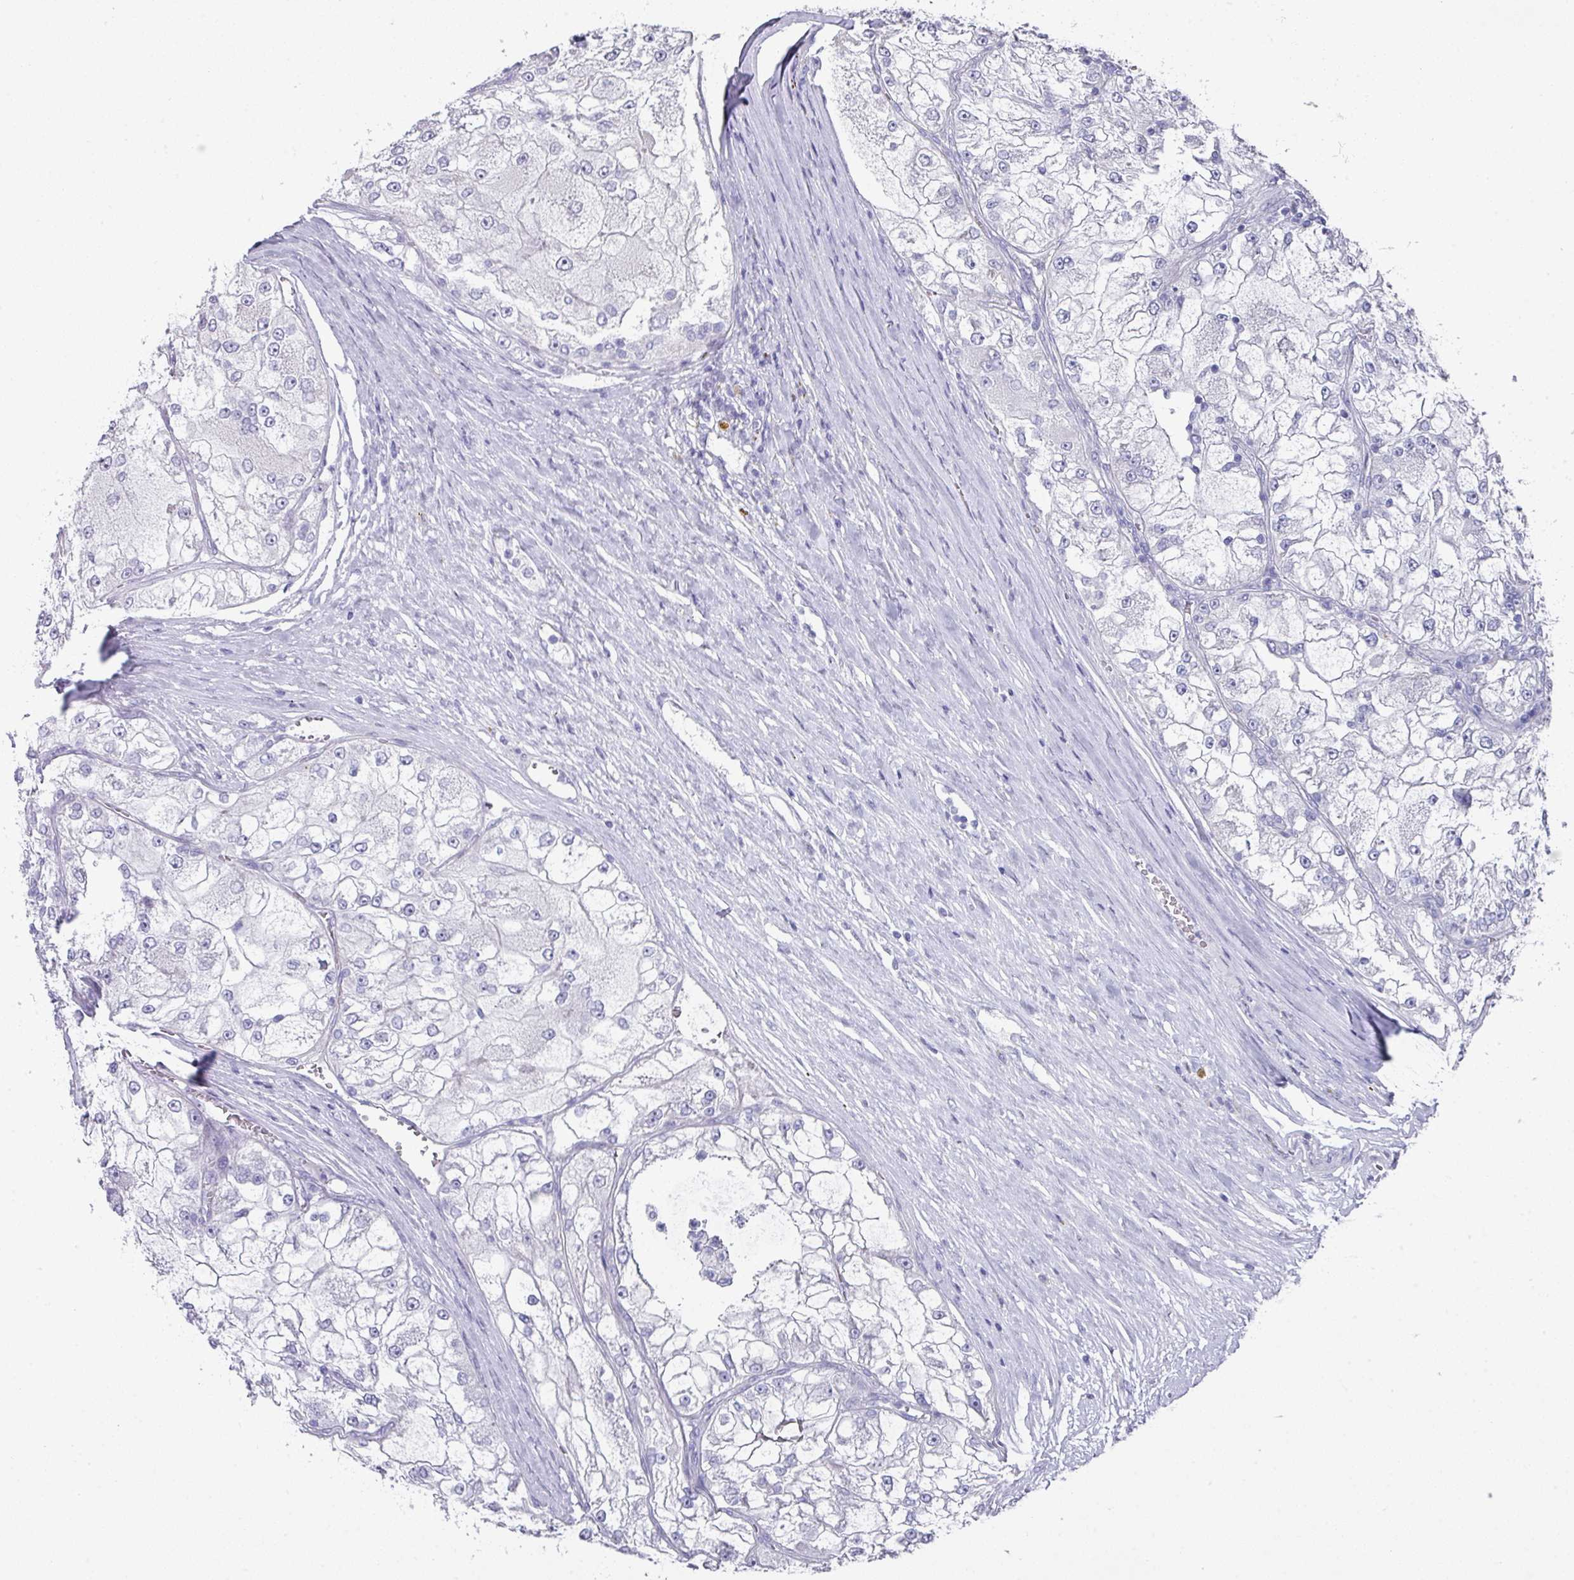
{"staining": {"intensity": "negative", "quantity": "none", "location": "none"}, "tissue": "renal cancer", "cell_type": "Tumor cells", "image_type": "cancer", "snomed": [{"axis": "morphology", "description": "Adenocarcinoma, NOS"}, {"axis": "topography", "description": "Kidney"}], "caption": "Tumor cells show no significant protein positivity in renal adenocarcinoma. The staining is performed using DAB brown chromogen with nuclei counter-stained in using hematoxylin.", "gene": "PEX10", "patient": {"sex": "female", "age": 72}}